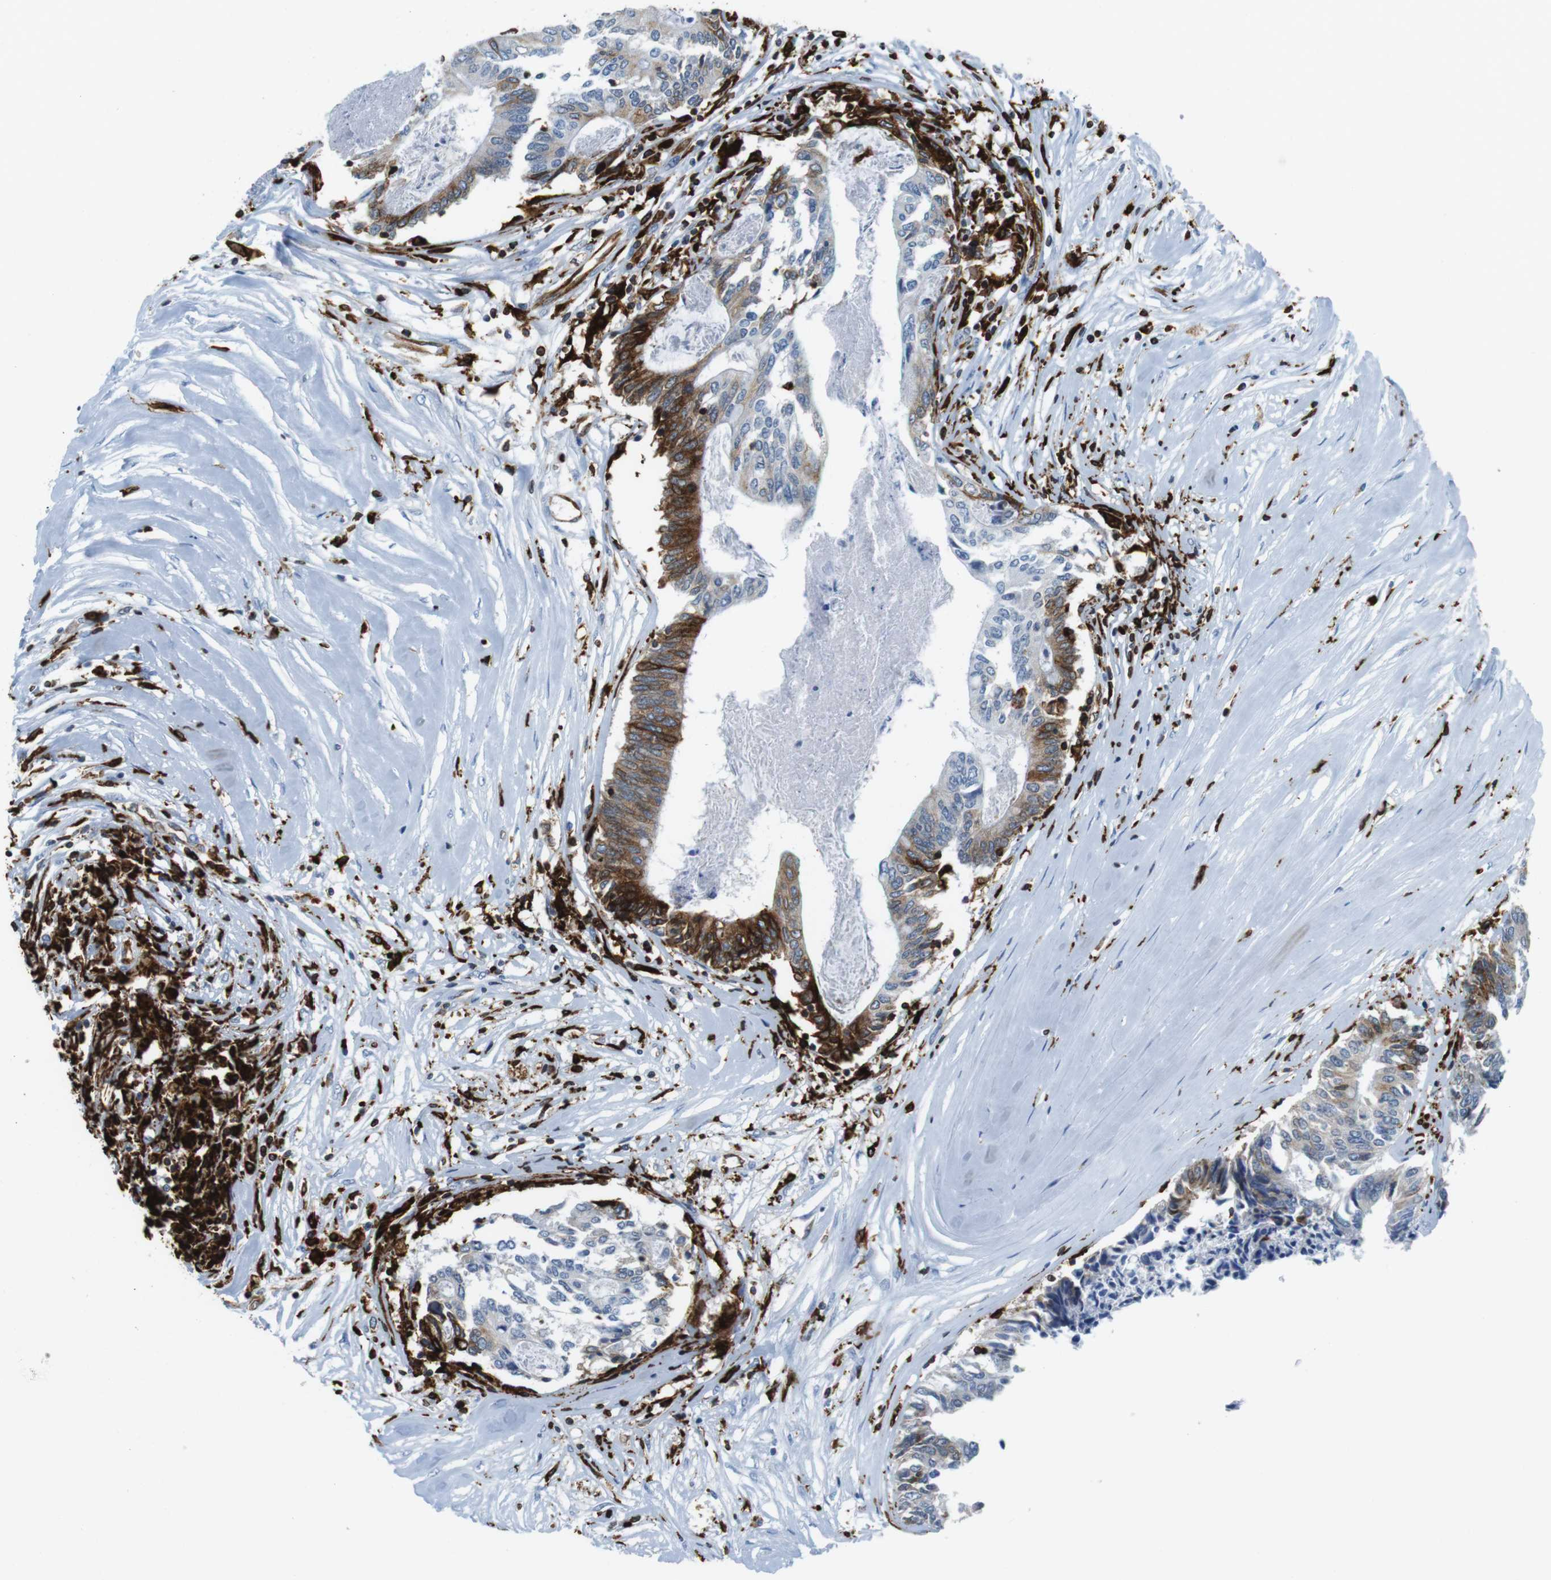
{"staining": {"intensity": "moderate", "quantity": "25%-75%", "location": "cytoplasmic/membranous"}, "tissue": "colorectal cancer", "cell_type": "Tumor cells", "image_type": "cancer", "snomed": [{"axis": "morphology", "description": "Adenocarcinoma, NOS"}, {"axis": "topography", "description": "Rectum"}], "caption": "Adenocarcinoma (colorectal) was stained to show a protein in brown. There is medium levels of moderate cytoplasmic/membranous staining in about 25%-75% of tumor cells. (Brightfield microscopy of DAB IHC at high magnification).", "gene": "CIITA", "patient": {"sex": "male", "age": 63}}